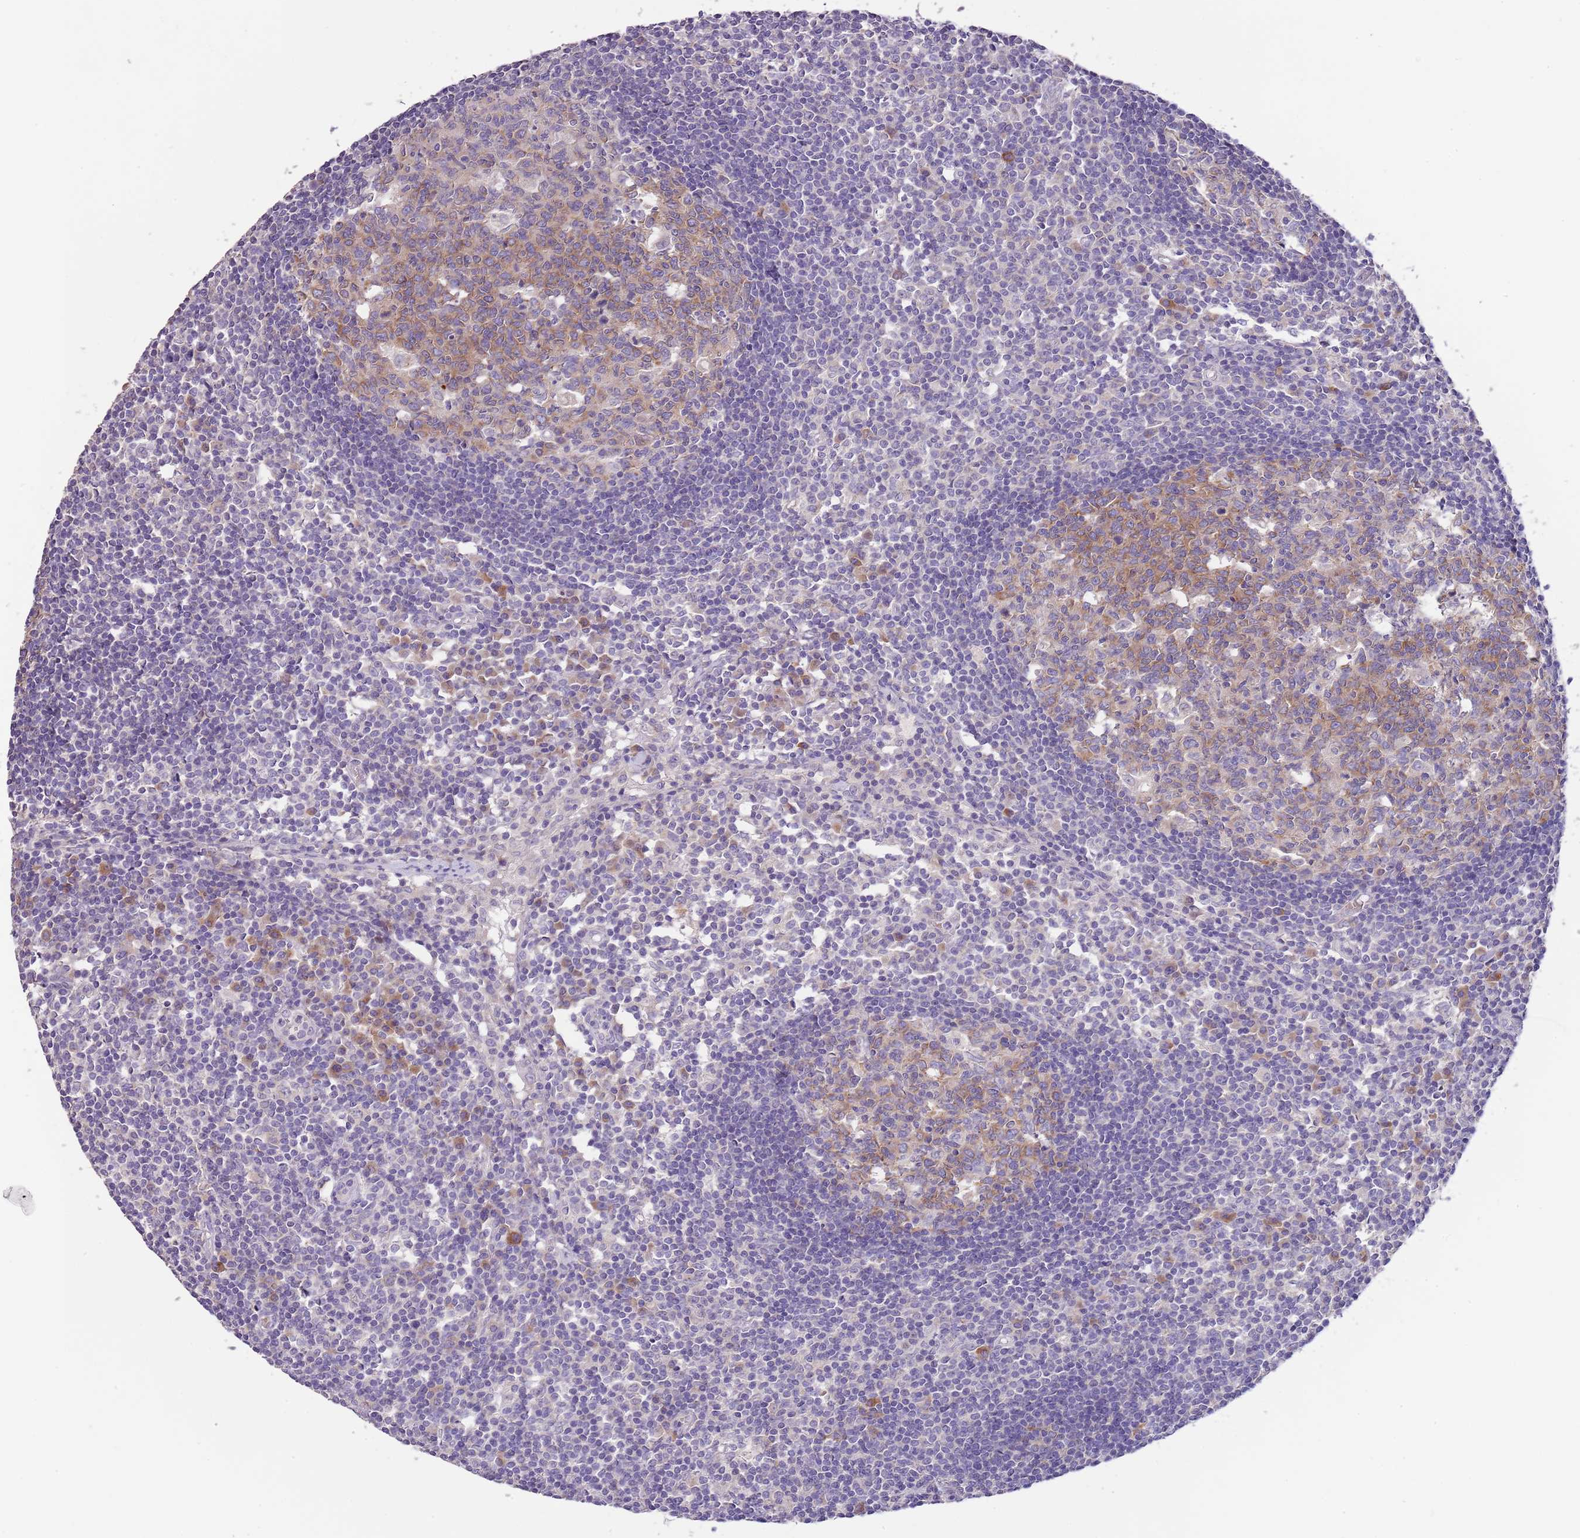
{"staining": {"intensity": "moderate", "quantity": "25%-75%", "location": "cytoplasmic/membranous"}, "tissue": "lymph node", "cell_type": "Germinal center cells", "image_type": "normal", "snomed": [{"axis": "morphology", "description": "Normal tissue, NOS"}, {"axis": "topography", "description": "Lymph node"}], "caption": "IHC (DAB) staining of normal human lymph node exhibits moderate cytoplasmic/membranous protein expression in approximately 25%-75% of germinal center cells. Immunohistochemistry (ihc) stains the protein in brown and the nuclei are stained blue.", "gene": "ZNF658", "patient": {"sex": "female", "age": 55}}